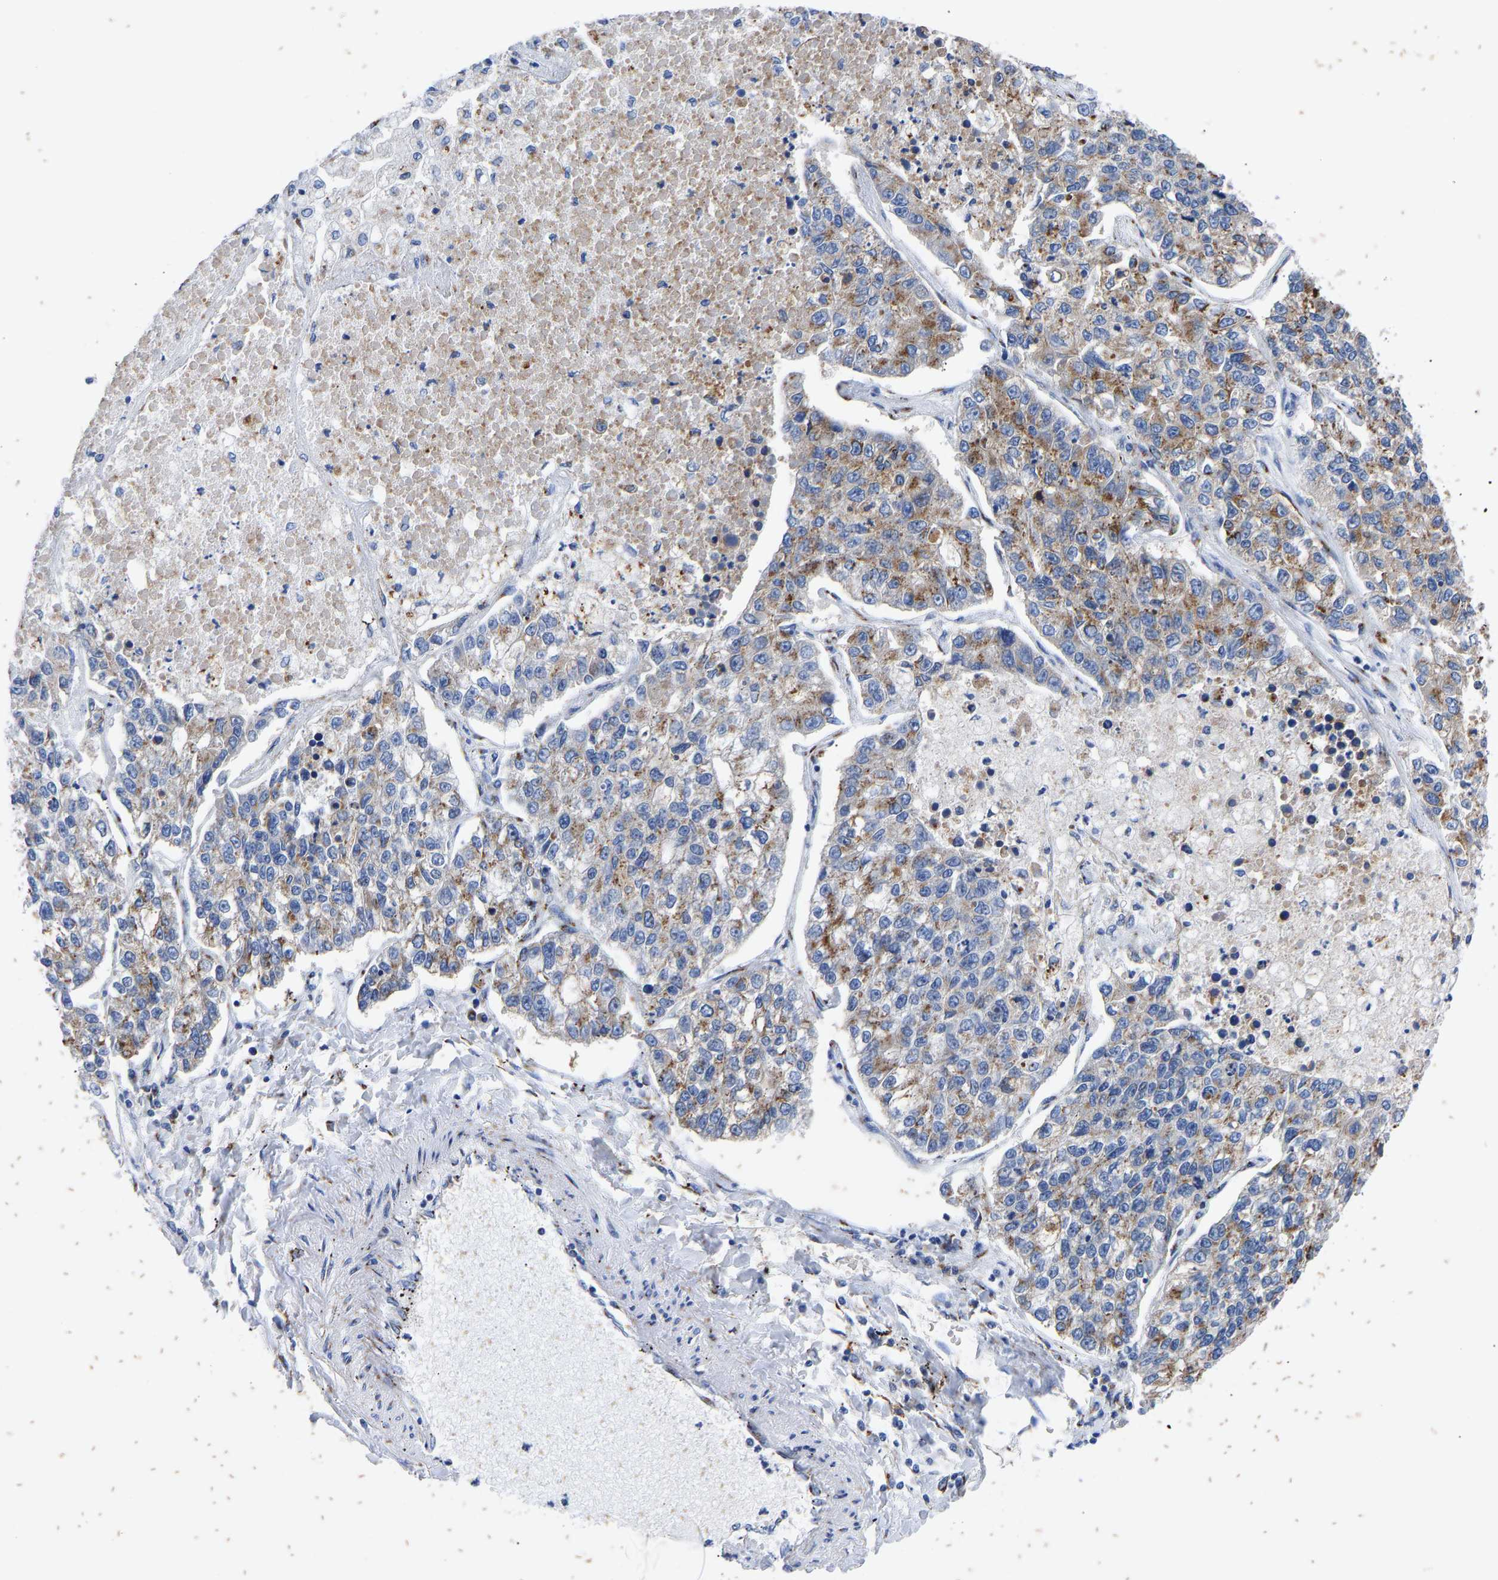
{"staining": {"intensity": "moderate", "quantity": ">75%", "location": "cytoplasmic/membranous"}, "tissue": "lung cancer", "cell_type": "Tumor cells", "image_type": "cancer", "snomed": [{"axis": "morphology", "description": "Adenocarcinoma, NOS"}, {"axis": "topography", "description": "Lung"}], "caption": "Lung adenocarcinoma stained for a protein (brown) shows moderate cytoplasmic/membranous positive staining in about >75% of tumor cells.", "gene": "TMEM87A", "patient": {"sex": "male", "age": 49}}